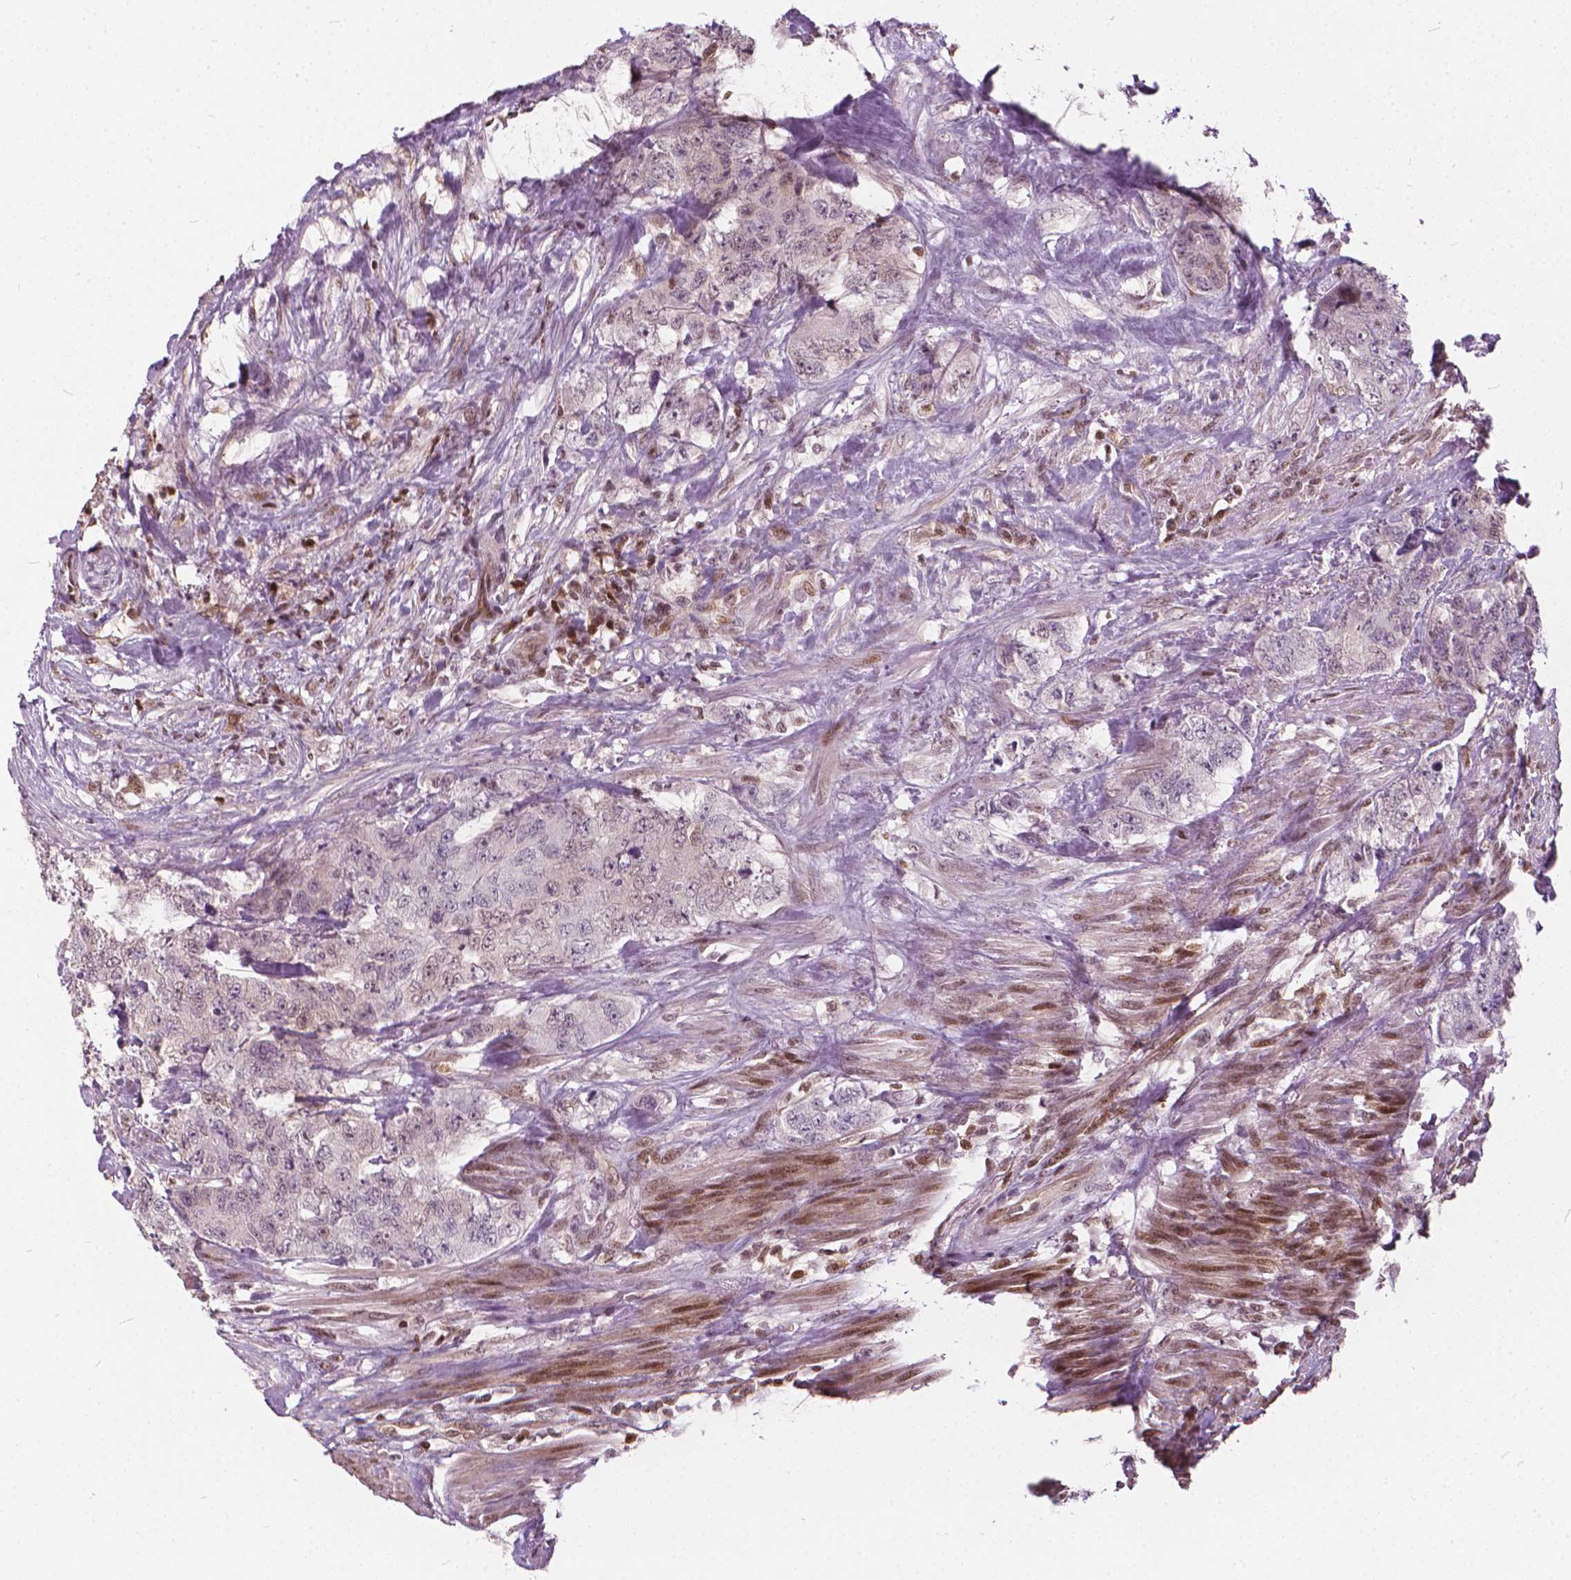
{"staining": {"intensity": "weak", "quantity": "25%-75%", "location": "nuclear"}, "tissue": "urothelial cancer", "cell_type": "Tumor cells", "image_type": "cancer", "snomed": [{"axis": "morphology", "description": "Urothelial carcinoma, High grade"}, {"axis": "topography", "description": "Urinary bladder"}], "caption": "Human urothelial cancer stained with a protein marker reveals weak staining in tumor cells.", "gene": "STAT5B", "patient": {"sex": "female", "age": 78}}